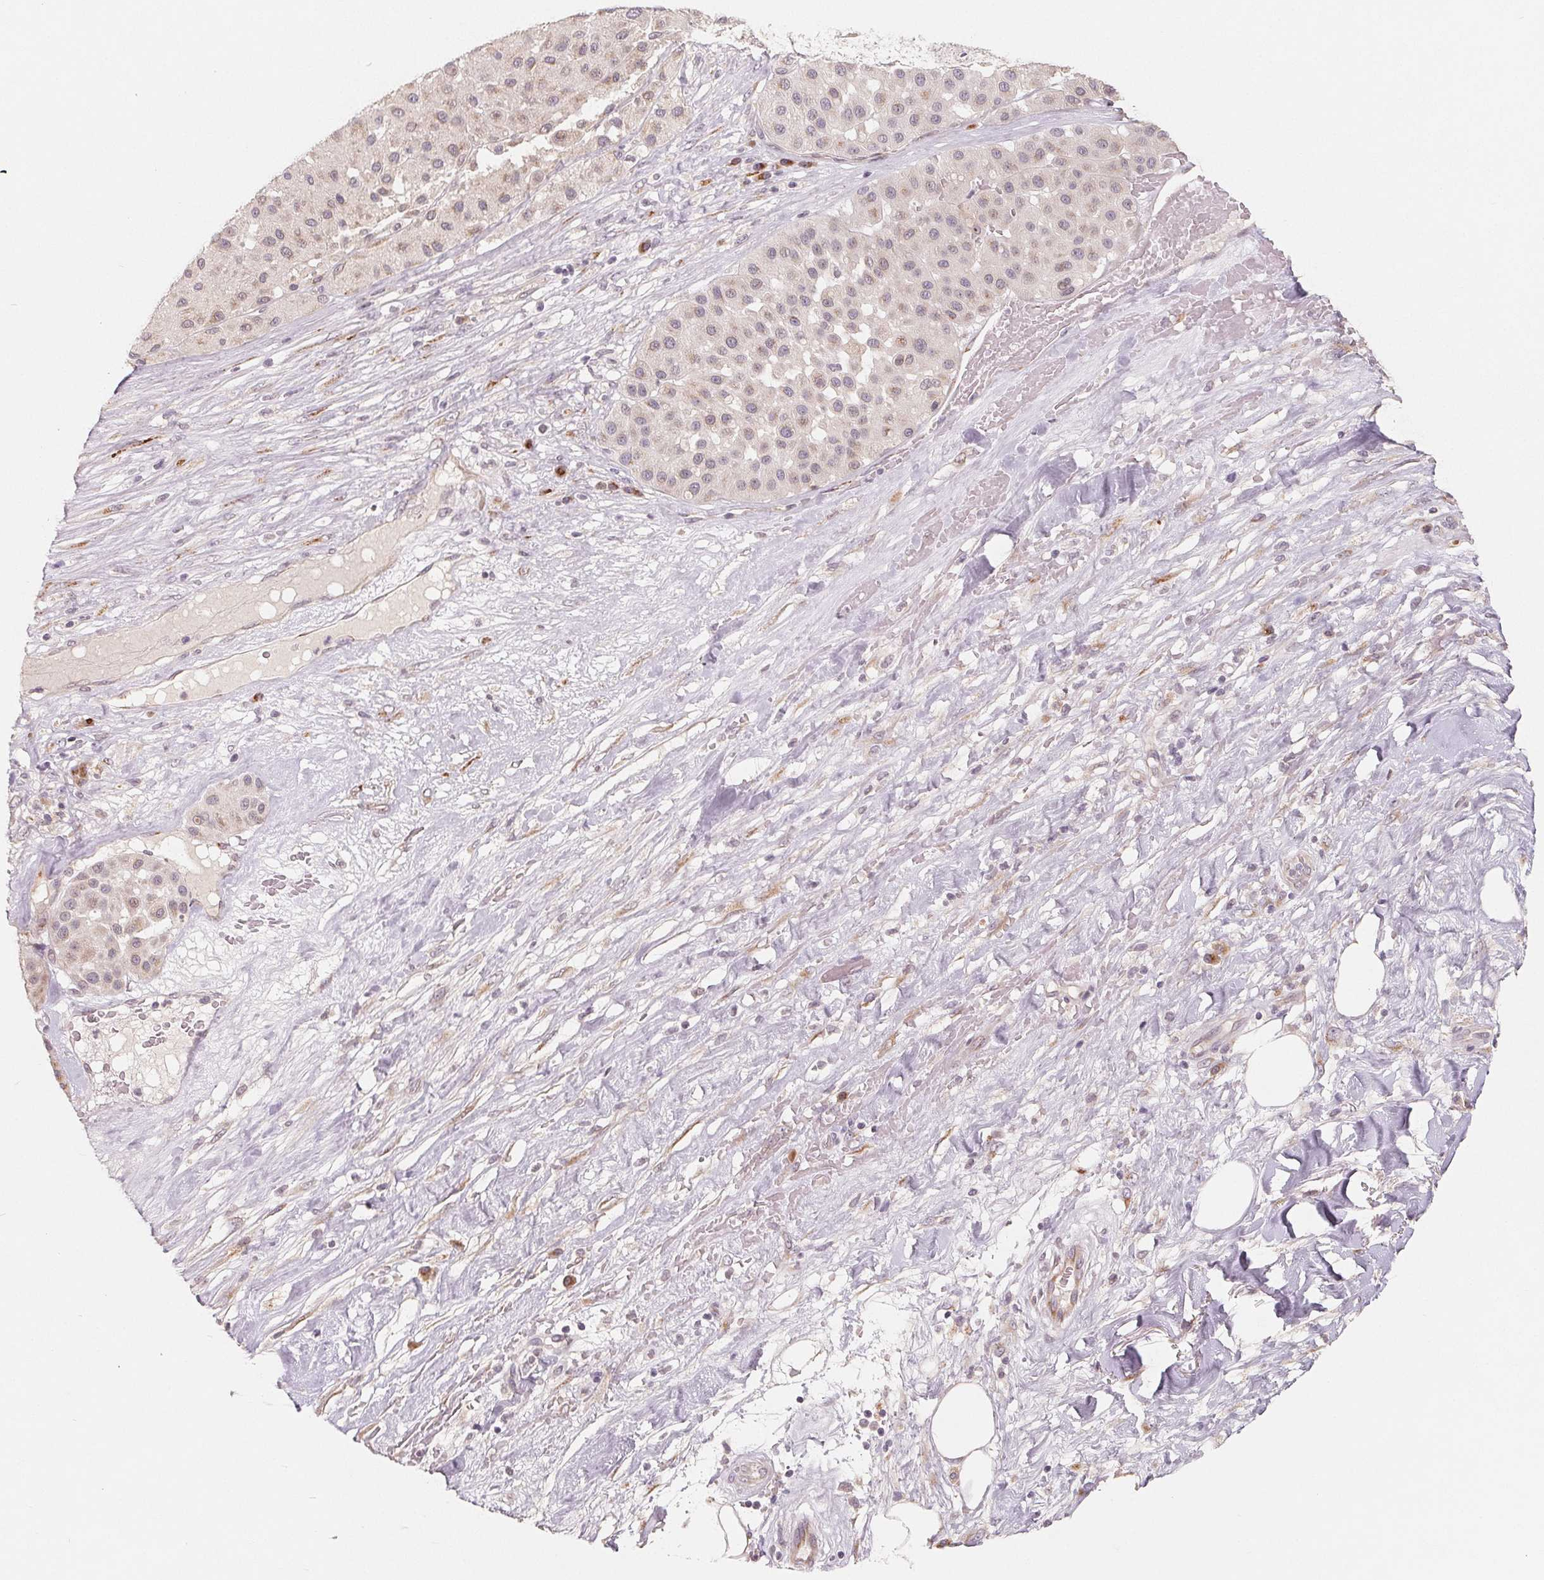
{"staining": {"intensity": "negative", "quantity": "none", "location": "none"}, "tissue": "melanoma", "cell_type": "Tumor cells", "image_type": "cancer", "snomed": [{"axis": "morphology", "description": "Malignant melanoma, Metastatic site"}, {"axis": "topography", "description": "Smooth muscle"}], "caption": "Immunohistochemistry of melanoma shows no staining in tumor cells.", "gene": "TMSB15B", "patient": {"sex": "male", "age": 41}}